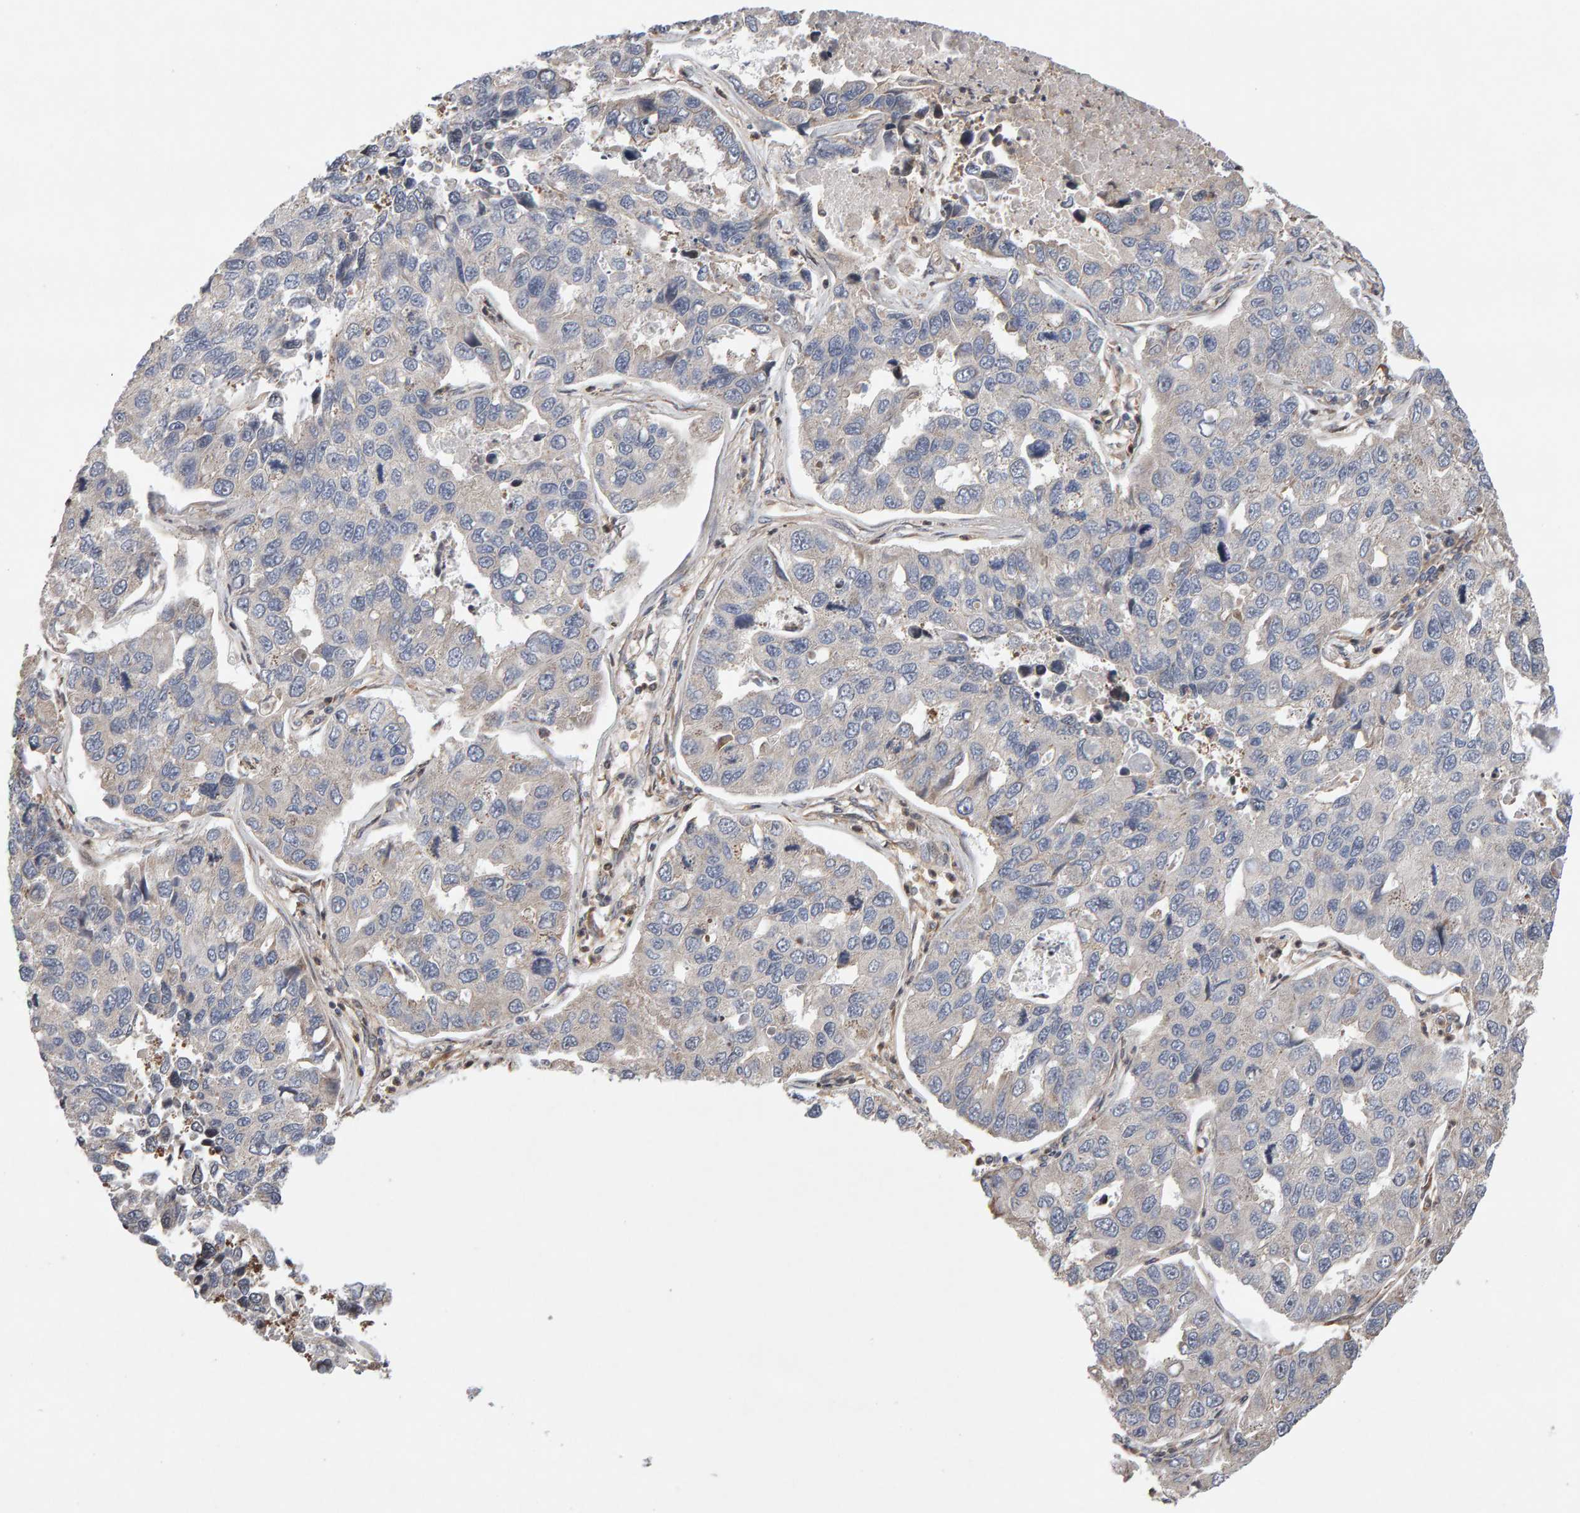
{"staining": {"intensity": "weak", "quantity": "25%-75%", "location": "cytoplasmic/membranous"}, "tissue": "lung cancer", "cell_type": "Tumor cells", "image_type": "cancer", "snomed": [{"axis": "morphology", "description": "Adenocarcinoma, NOS"}, {"axis": "topography", "description": "Lung"}], "caption": "An immunohistochemistry (IHC) histopathology image of tumor tissue is shown. Protein staining in brown shows weak cytoplasmic/membranous positivity in adenocarcinoma (lung) within tumor cells. (Brightfield microscopy of DAB IHC at high magnification).", "gene": "LZTS1", "patient": {"sex": "male", "age": 64}}